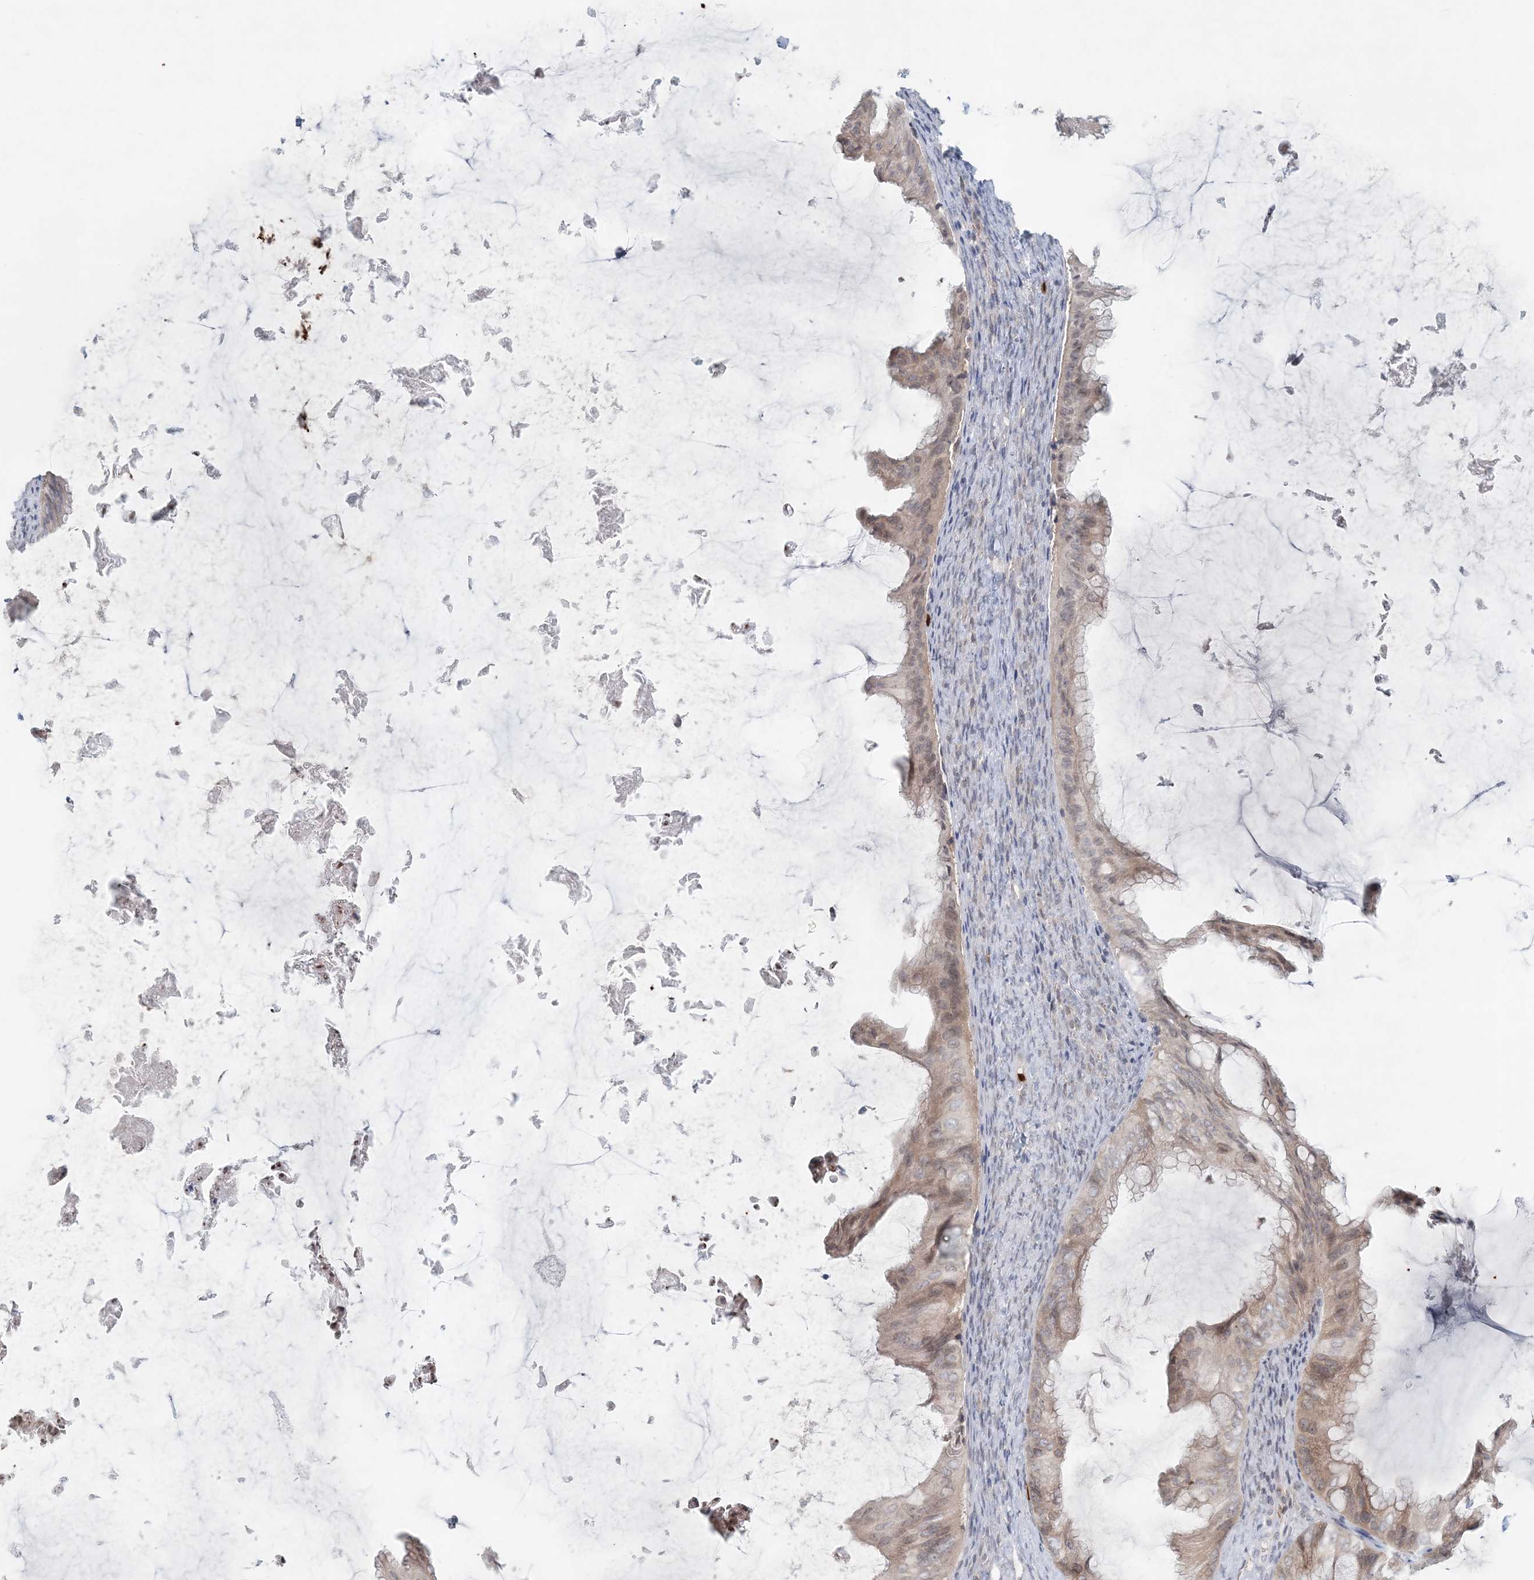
{"staining": {"intensity": "weak", "quantity": "25%-75%", "location": "cytoplasmic/membranous,nuclear"}, "tissue": "ovarian cancer", "cell_type": "Tumor cells", "image_type": "cancer", "snomed": [{"axis": "morphology", "description": "Cystadenocarcinoma, mucinous, NOS"}, {"axis": "topography", "description": "Ovary"}], "caption": "Approximately 25%-75% of tumor cells in ovarian mucinous cystadenocarcinoma reveal weak cytoplasmic/membranous and nuclear protein expression as visualized by brown immunohistochemical staining.", "gene": "NUP54", "patient": {"sex": "female", "age": 61}}